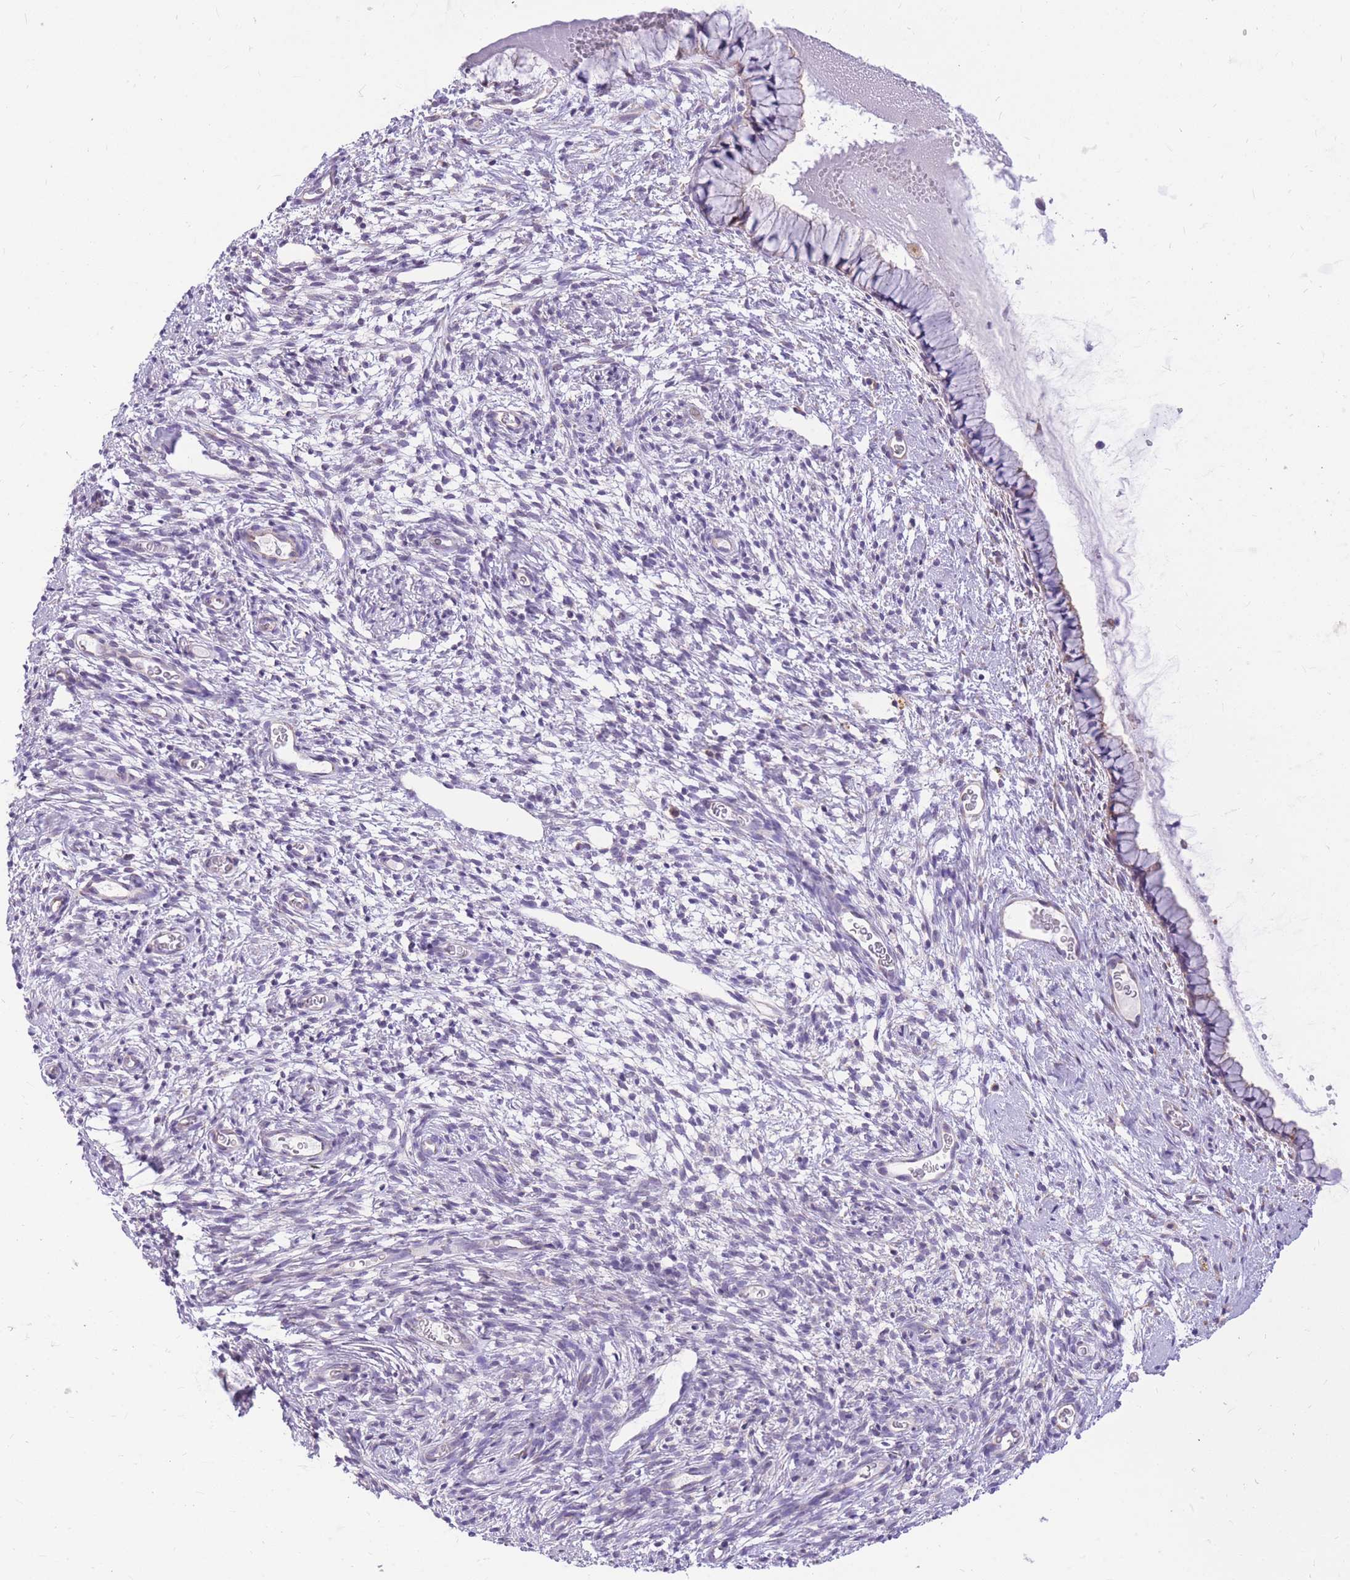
{"staining": {"intensity": "moderate", "quantity": "25%-75%", "location": "cytoplasmic/membranous"}, "tissue": "cervix", "cell_type": "Glandular cells", "image_type": "normal", "snomed": [{"axis": "morphology", "description": "Normal tissue, NOS"}, {"axis": "topography", "description": "Cervix"}], "caption": "A histopathology image of cervix stained for a protein demonstrates moderate cytoplasmic/membranous brown staining in glandular cells.", "gene": "TOPAZ1", "patient": {"sex": "female", "age": 76}}